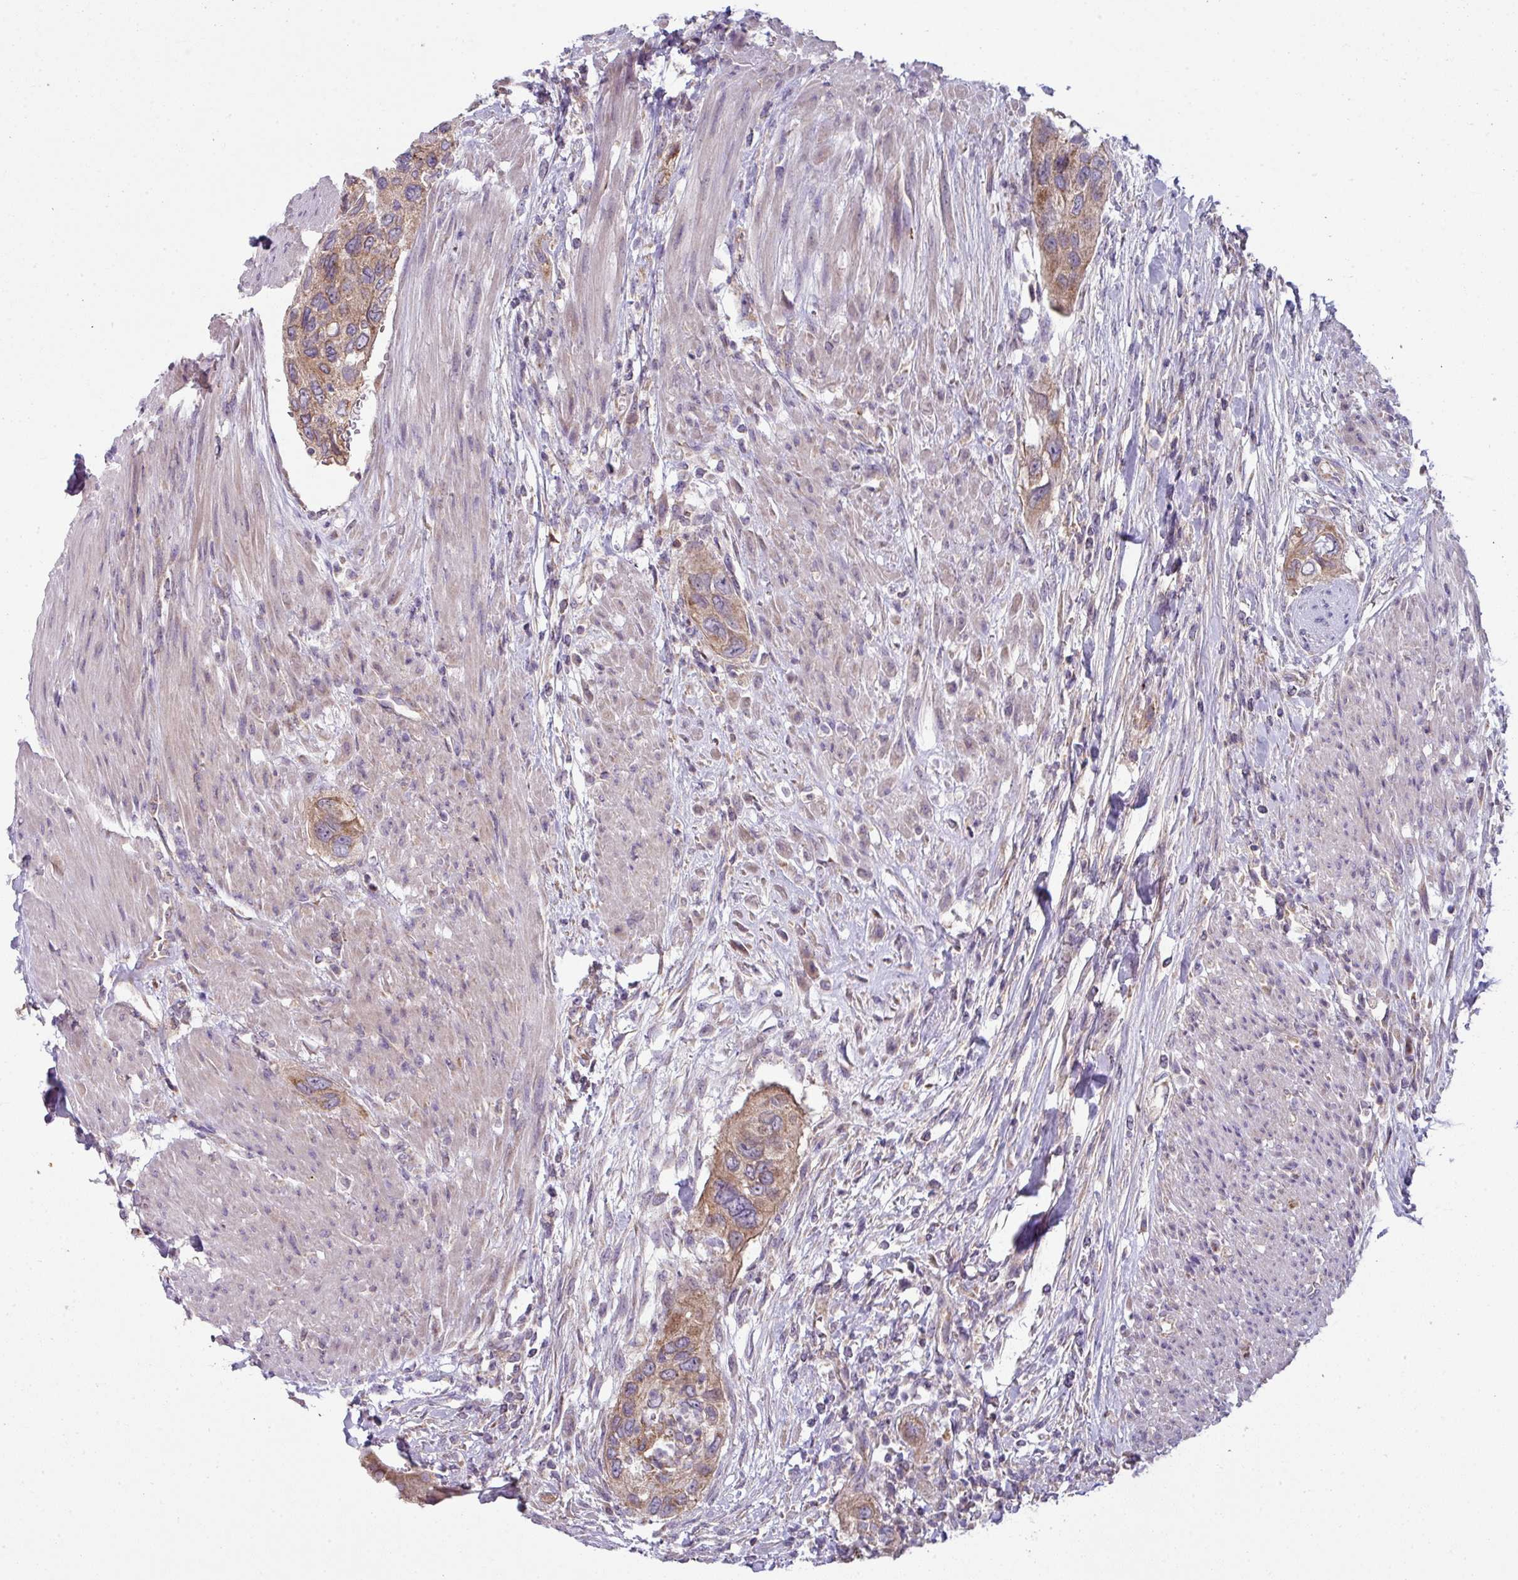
{"staining": {"intensity": "moderate", "quantity": "25%-75%", "location": "cytoplasmic/membranous"}, "tissue": "urothelial cancer", "cell_type": "Tumor cells", "image_type": "cancer", "snomed": [{"axis": "morphology", "description": "Urothelial carcinoma, High grade"}, {"axis": "topography", "description": "Urinary bladder"}], "caption": "Protein staining displays moderate cytoplasmic/membranous expression in approximately 25%-75% of tumor cells in high-grade urothelial carcinoma. Nuclei are stained in blue.", "gene": "LRRC9", "patient": {"sex": "female", "age": 60}}